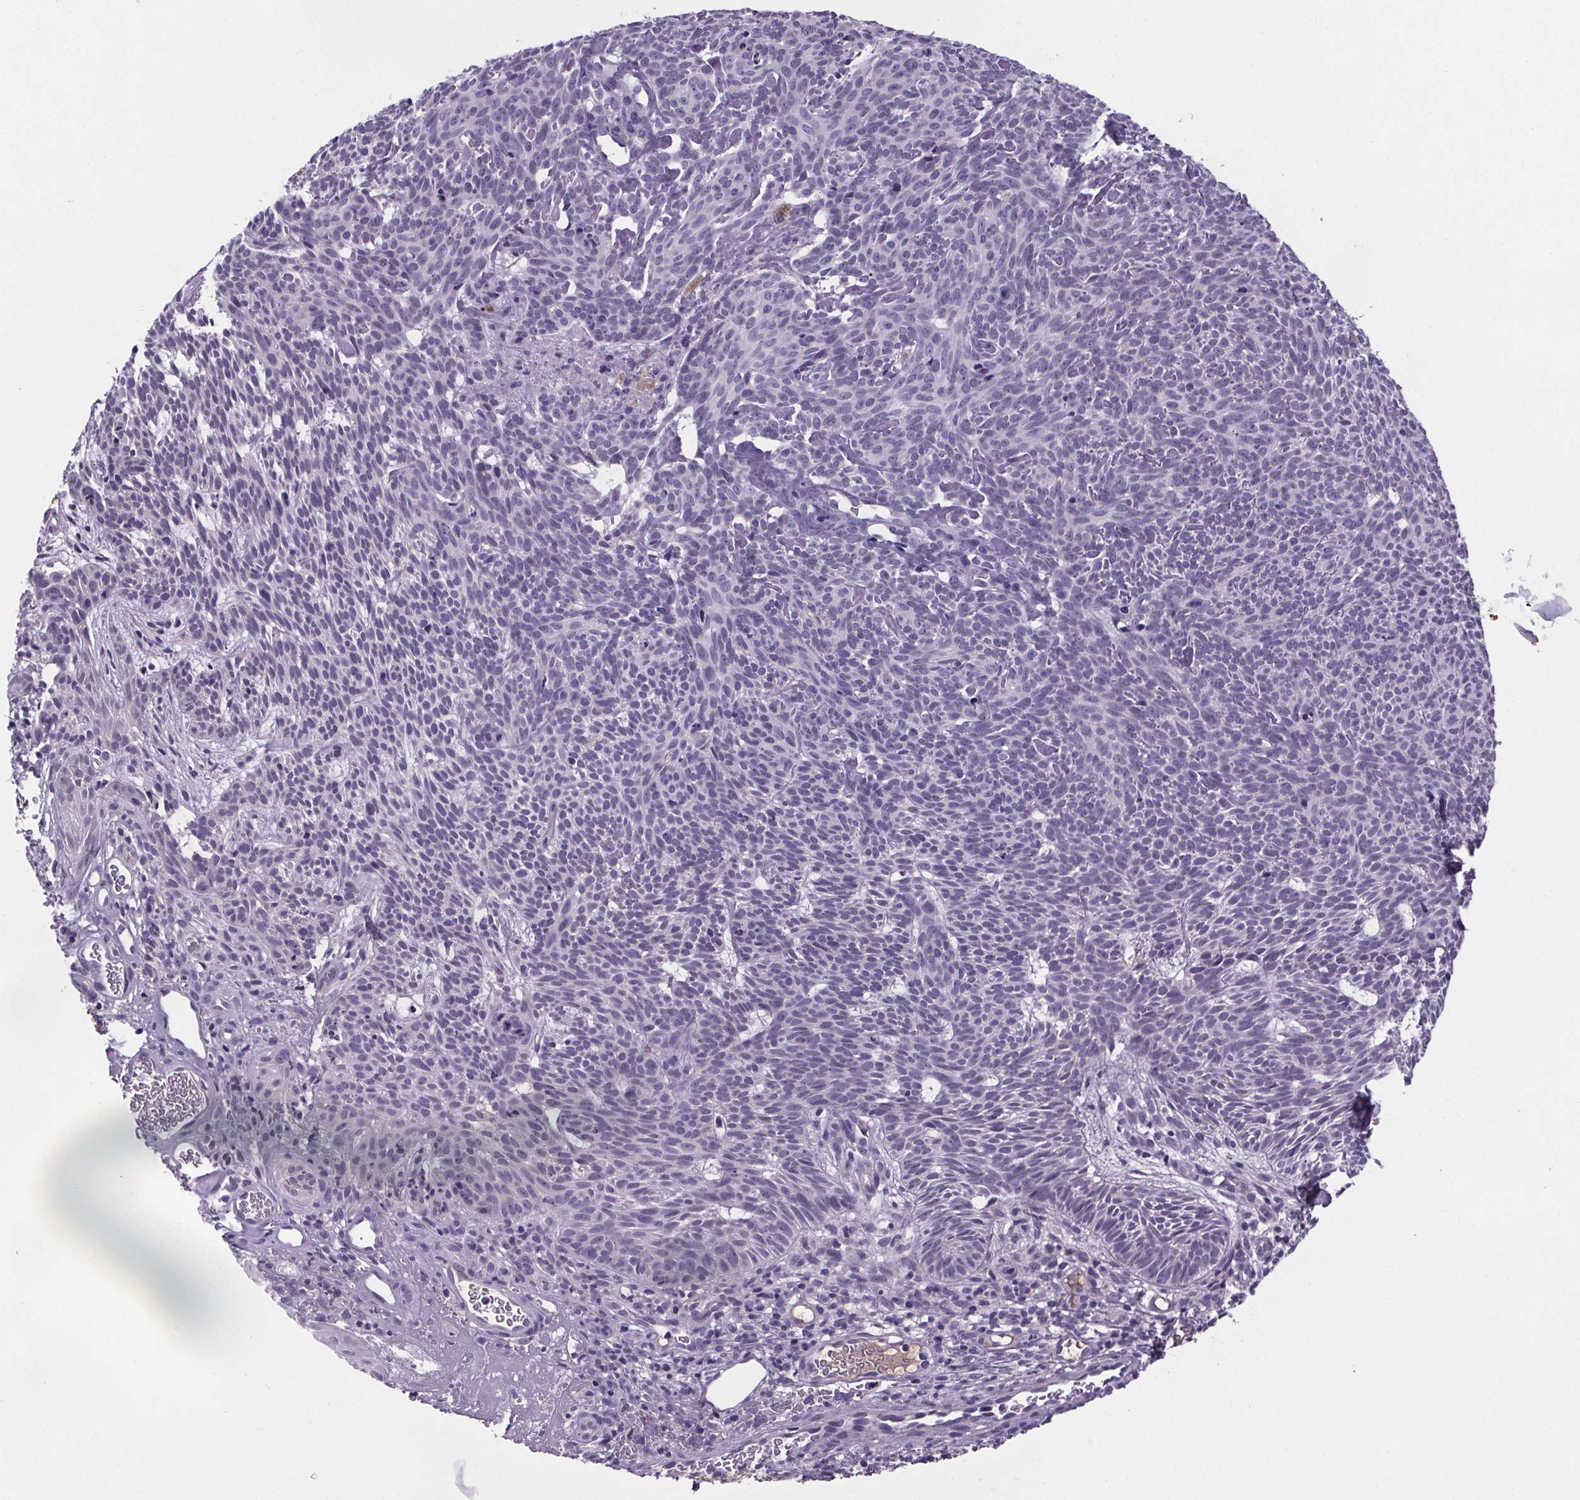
{"staining": {"intensity": "negative", "quantity": "none", "location": "none"}, "tissue": "skin cancer", "cell_type": "Tumor cells", "image_type": "cancer", "snomed": [{"axis": "morphology", "description": "Basal cell carcinoma"}, {"axis": "topography", "description": "Skin"}], "caption": "DAB immunohistochemical staining of human skin basal cell carcinoma exhibits no significant expression in tumor cells.", "gene": "CUBN", "patient": {"sex": "male", "age": 59}}